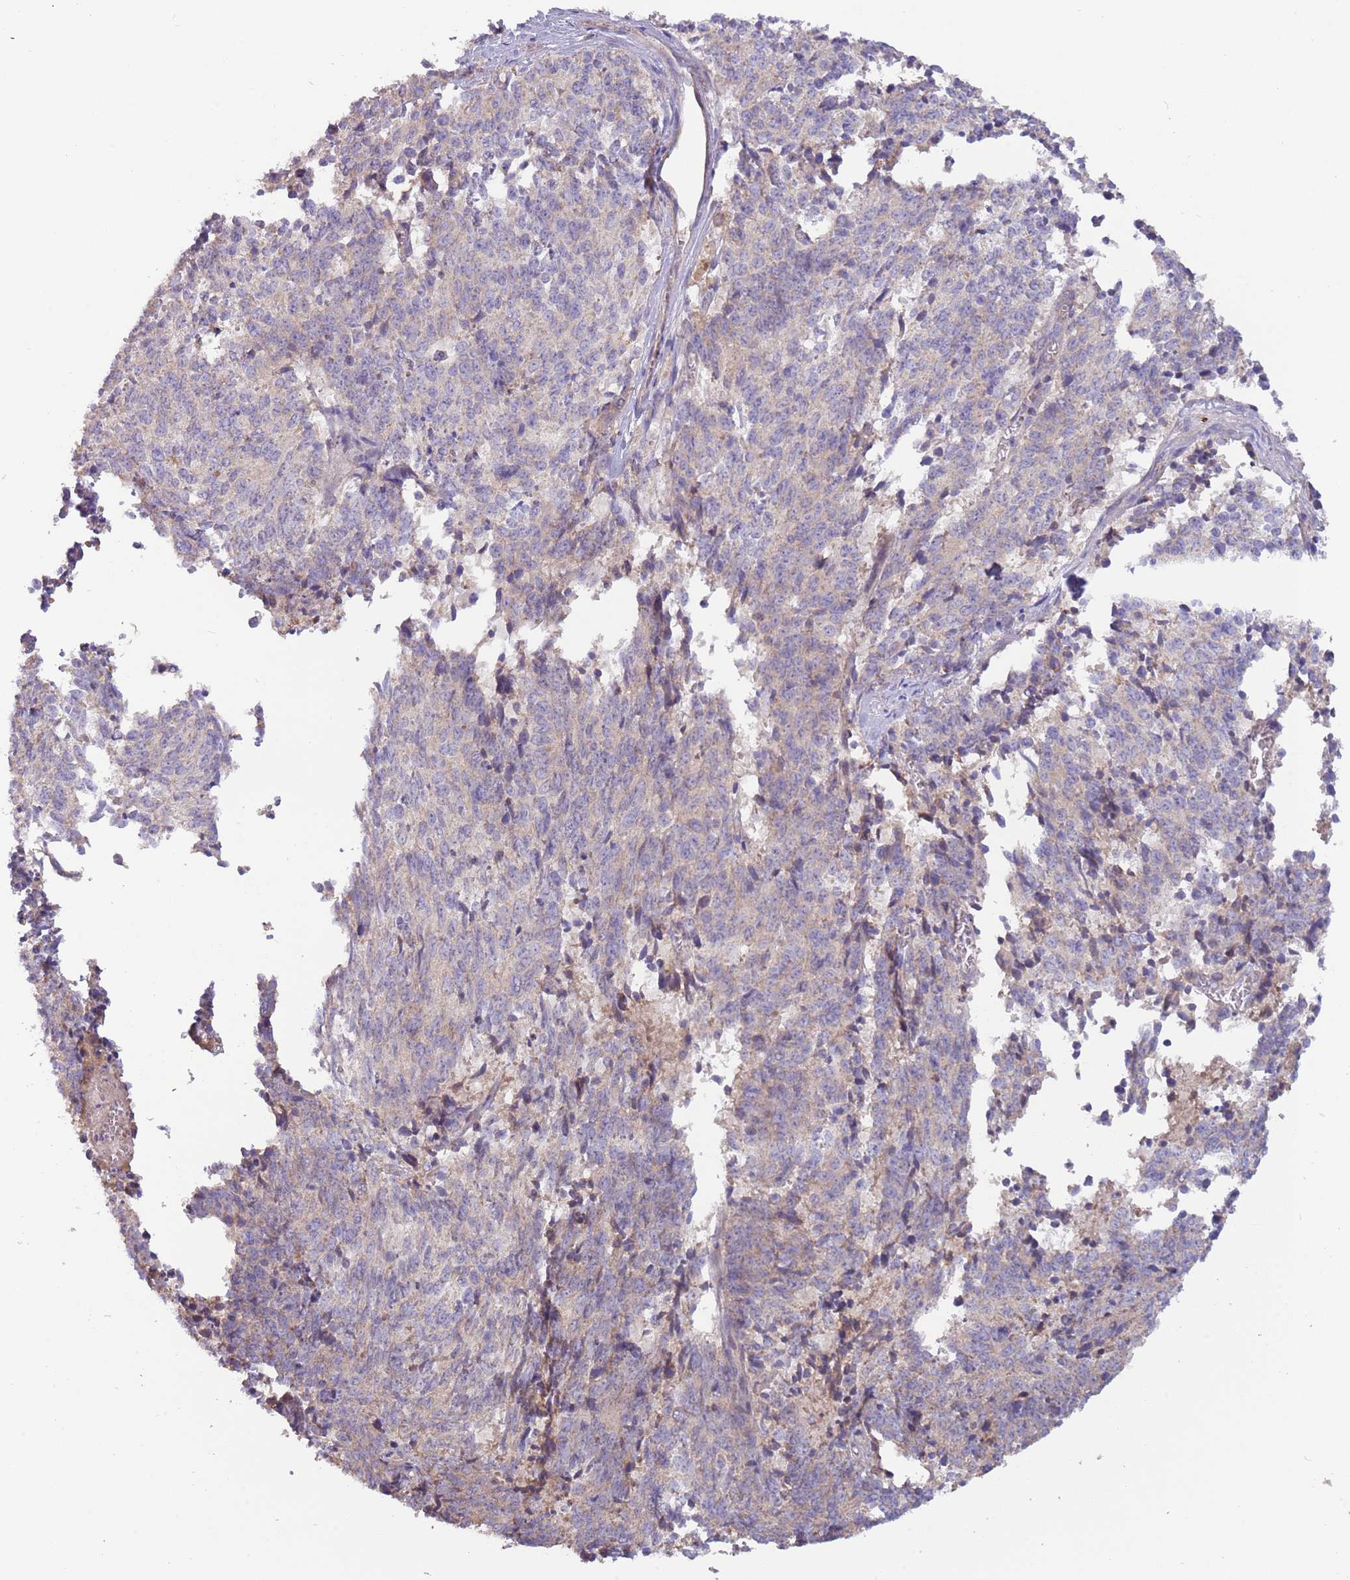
{"staining": {"intensity": "weak", "quantity": "25%-75%", "location": "cytoplasmic/membranous"}, "tissue": "cervical cancer", "cell_type": "Tumor cells", "image_type": "cancer", "snomed": [{"axis": "morphology", "description": "Squamous cell carcinoma, NOS"}, {"axis": "topography", "description": "Cervix"}], "caption": "Cervical cancer (squamous cell carcinoma) stained for a protein shows weak cytoplasmic/membranous positivity in tumor cells.", "gene": "TRMO", "patient": {"sex": "female", "age": 29}}